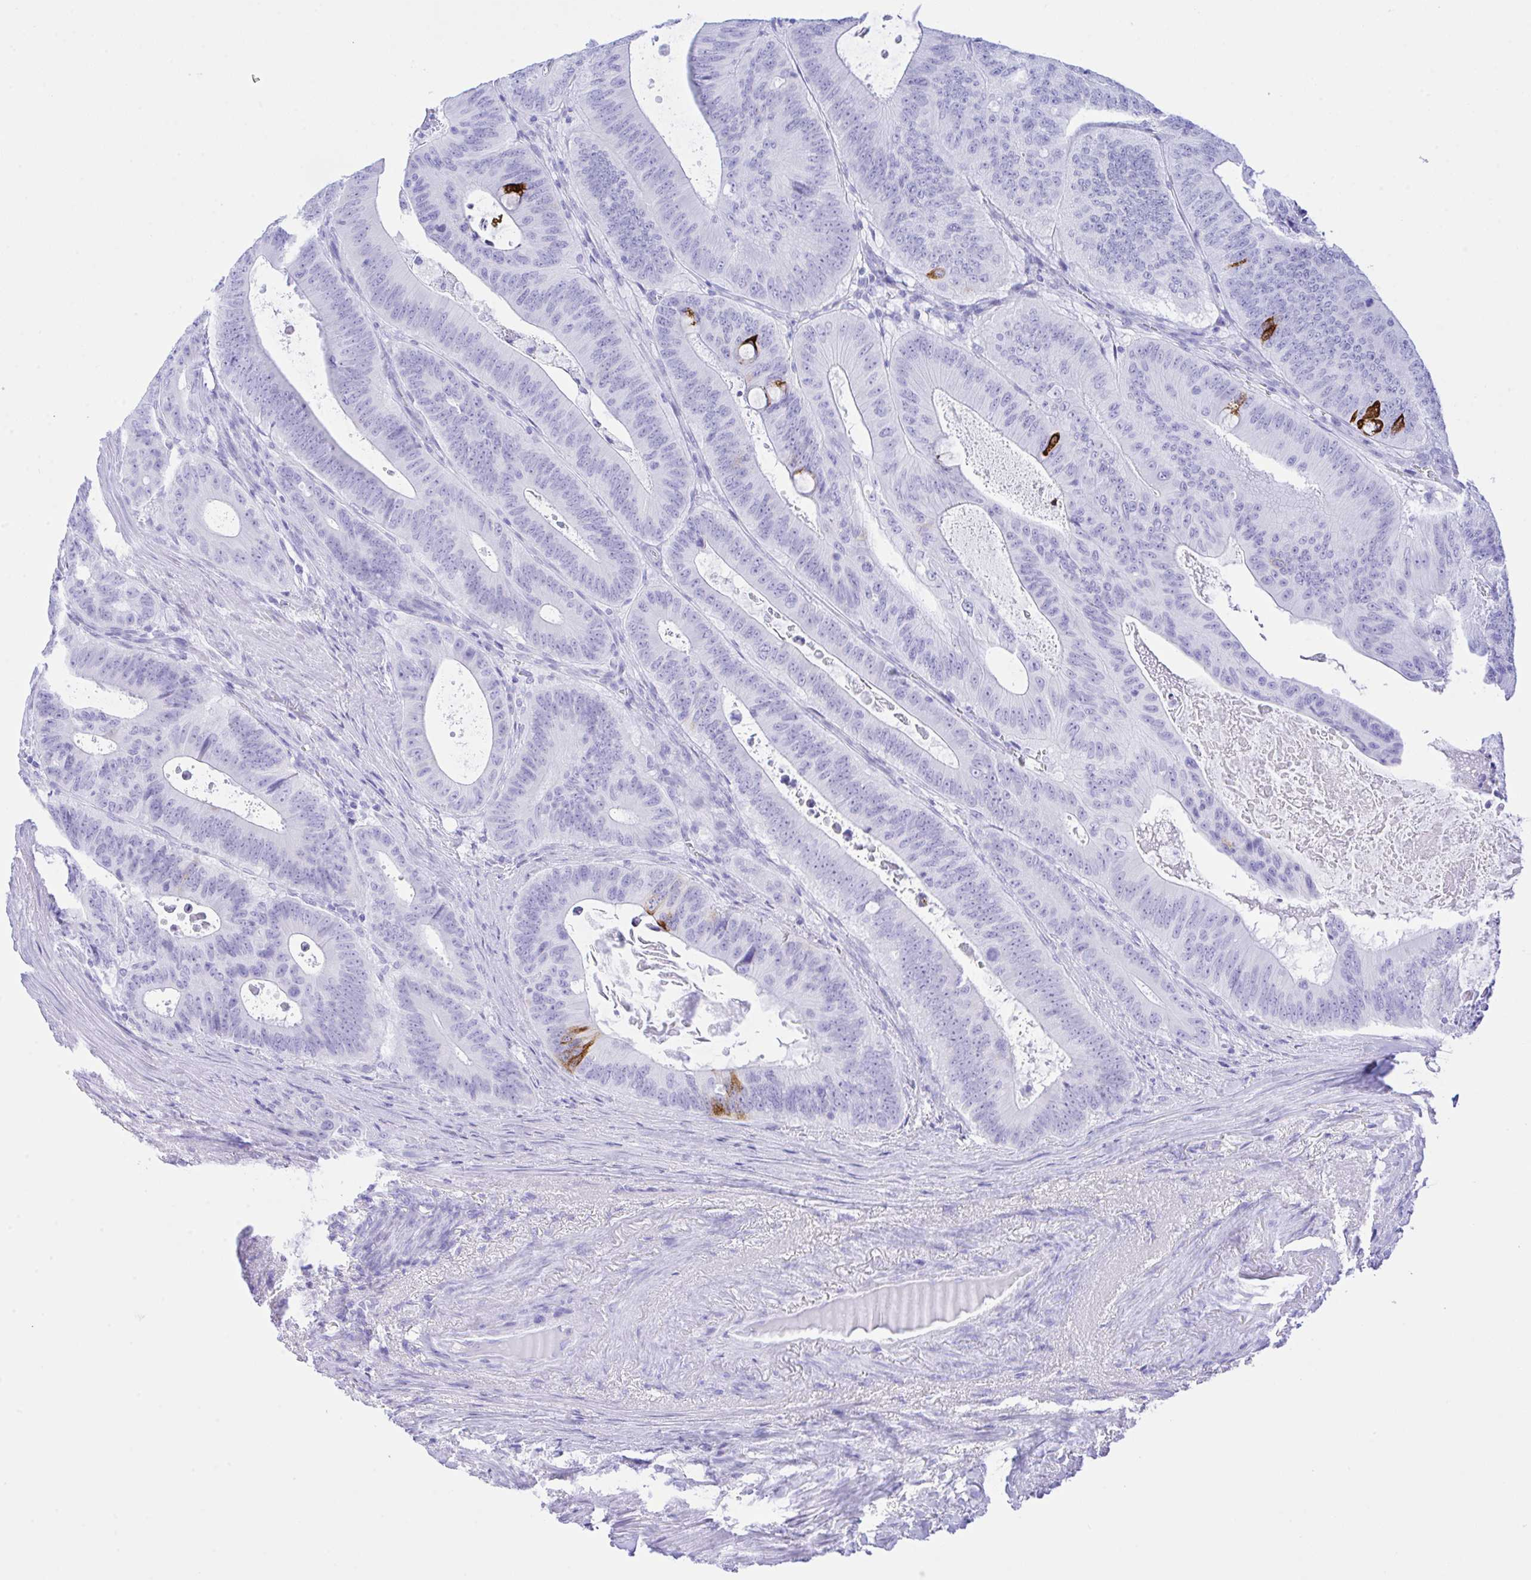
{"staining": {"intensity": "strong", "quantity": "<25%", "location": "cytoplasmic/membranous"}, "tissue": "colorectal cancer", "cell_type": "Tumor cells", "image_type": "cancer", "snomed": [{"axis": "morphology", "description": "Adenocarcinoma, NOS"}, {"axis": "topography", "description": "Colon"}], "caption": "Protein expression analysis of colorectal cancer (adenocarcinoma) shows strong cytoplasmic/membranous expression in approximately <25% of tumor cells.", "gene": "SELENOV", "patient": {"sex": "male", "age": 62}}